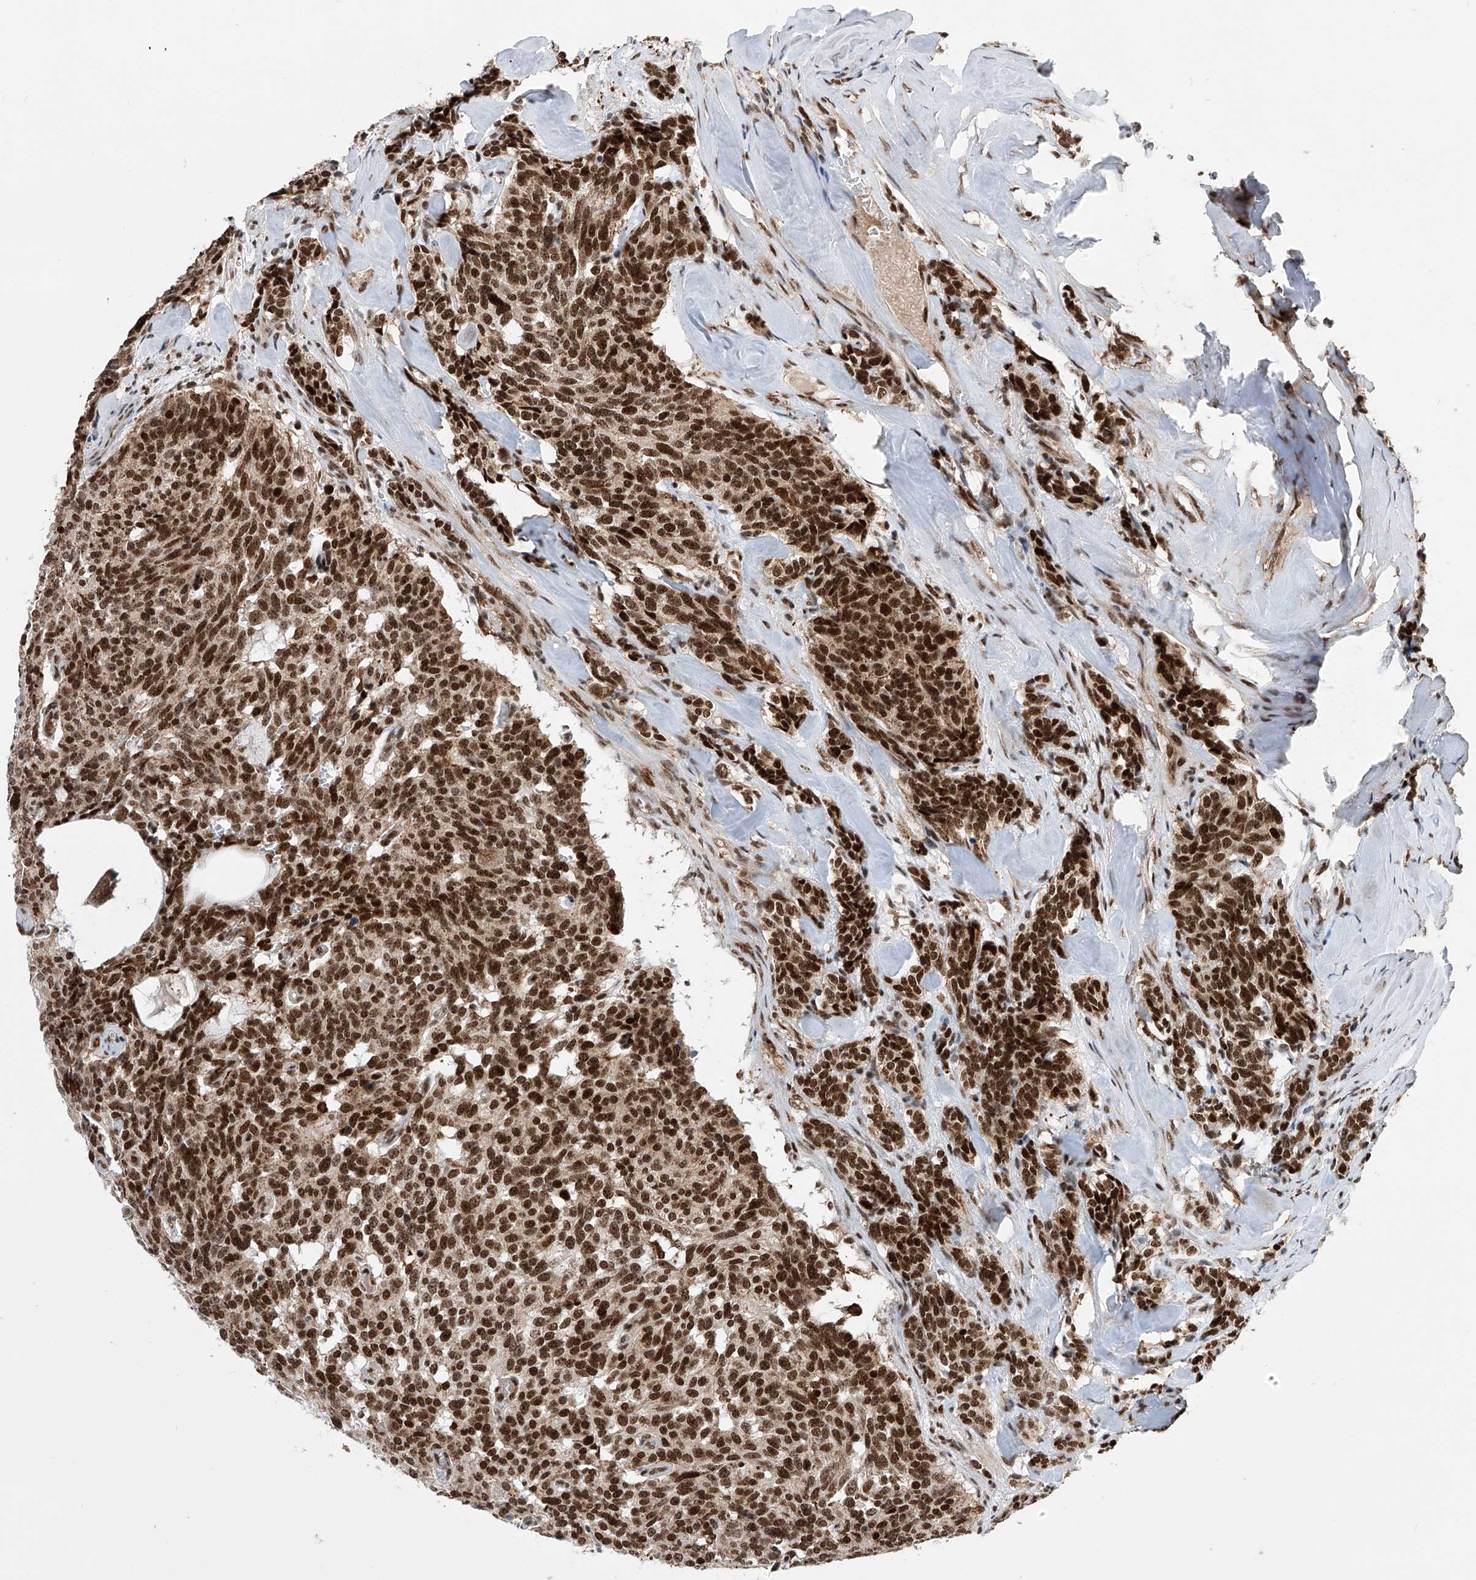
{"staining": {"intensity": "strong", "quantity": ">75%", "location": "nuclear"}, "tissue": "carcinoid", "cell_type": "Tumor cells", "image_type": "cancer", "snomed": [{"axis": "morphology", "description": "Carcinoid, malignant, NOS"}, {"axis": "topography", "description": "Lung"}], "caption": "Immunohistochemical staining of carcinoid demonstrates high levels of strong nuclear expression in about >75% of tumor cells. Using DAB (brown) and hematoxylin (blue) stains, captured at high magnification using brightfield microscopy.", "gene": "ZNF280D", "patient": {"sex": "female", "age": 46}}